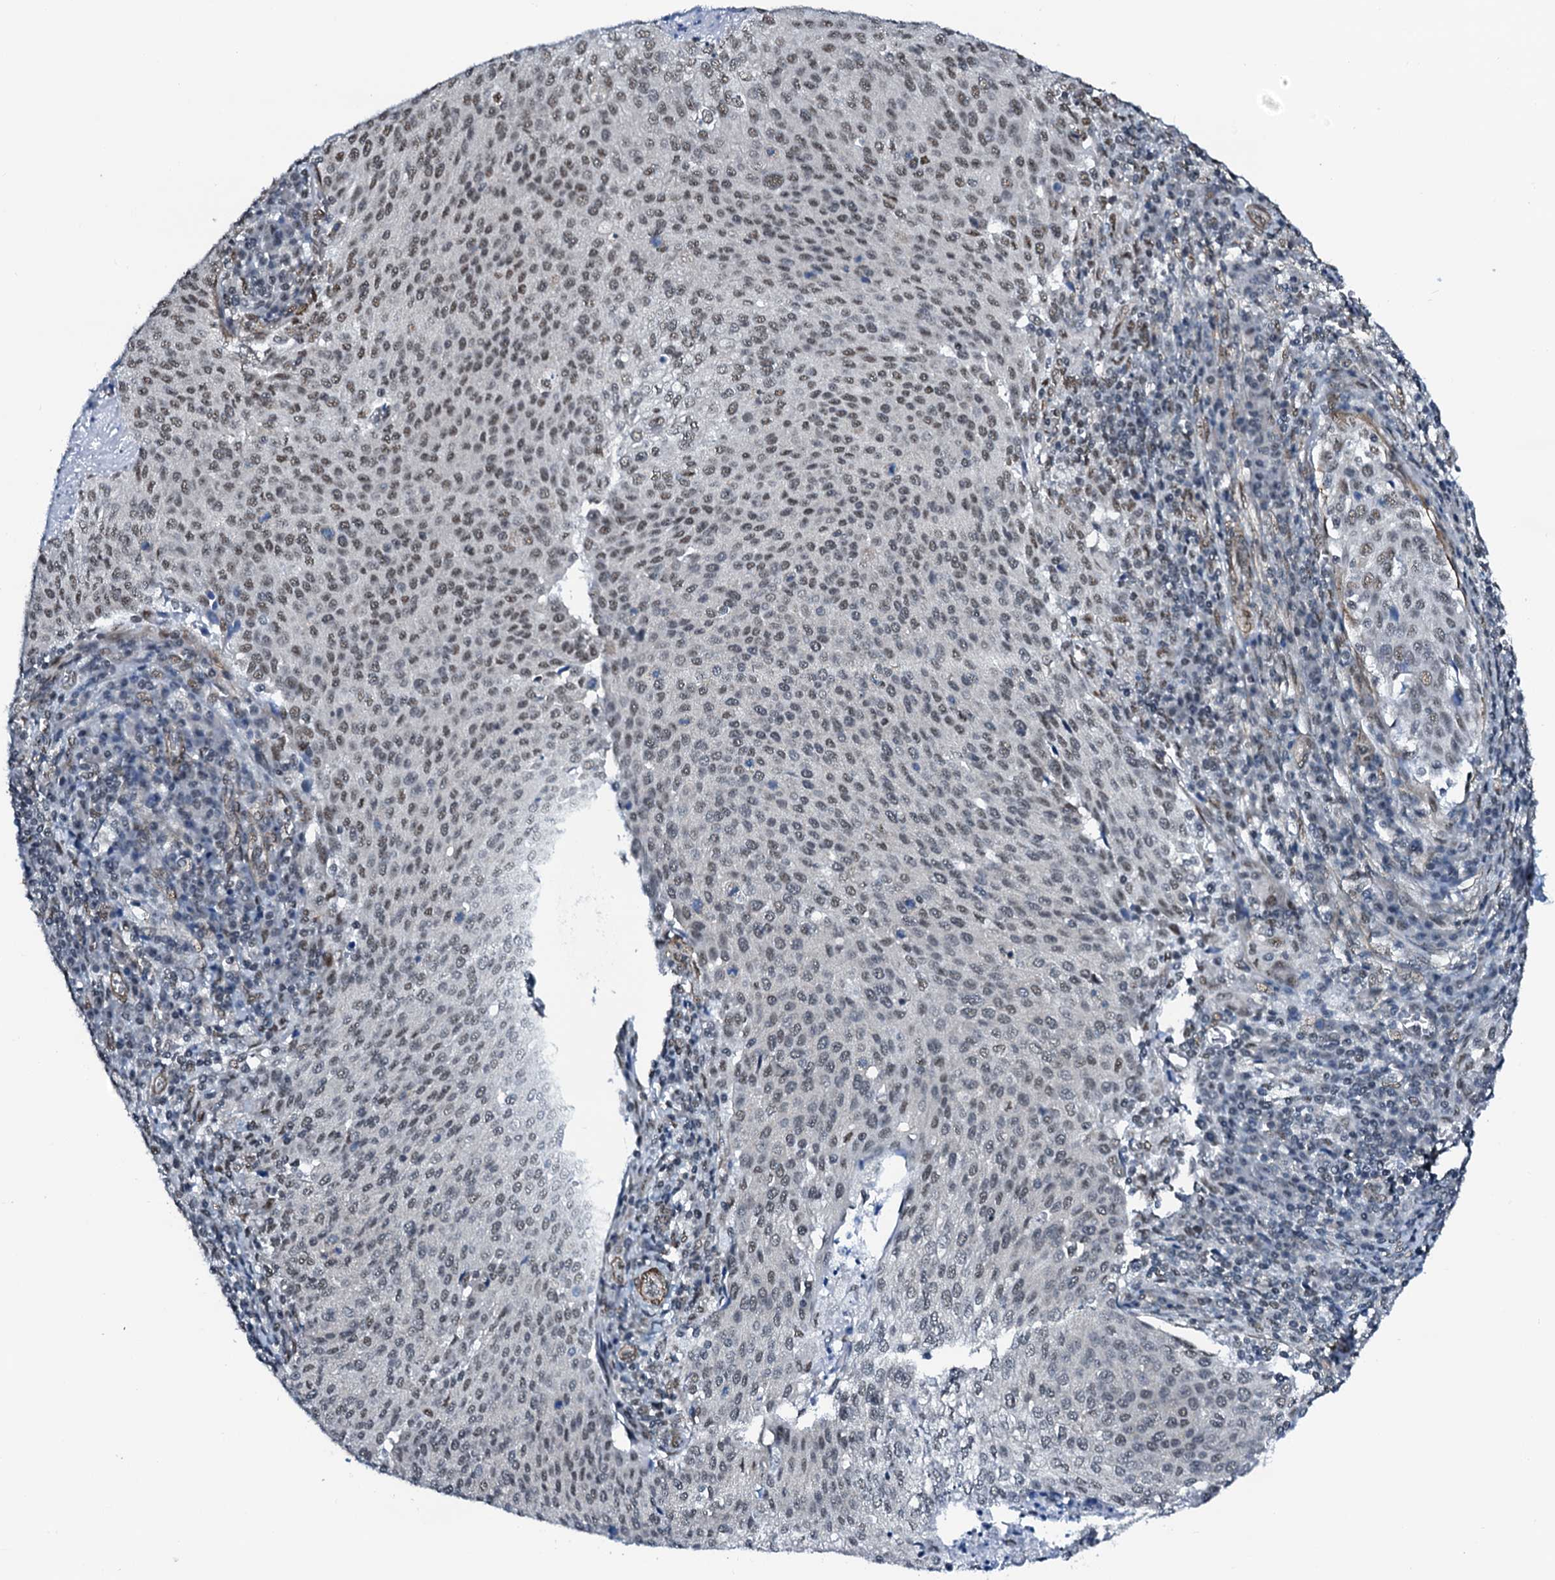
{"staining": {"intensity": "weak", "quantity": "<25%", "location": "nuclear"}, "tissue": "cervical cancer", "cell_type": "Tumor cells", "image_type": "cancer", "snomed": [{"axis": "morphology", "description": "Squamous cell carcinoma, NOS"}, {"axis": "topography", "description": "Cervix"}], "caption": "Immunohistochemical staining of human cervical cancer demonstrates no significant expression in tumor cells.", "gene": "CWC15", "patient": {"sex": "female", "age": 46}}